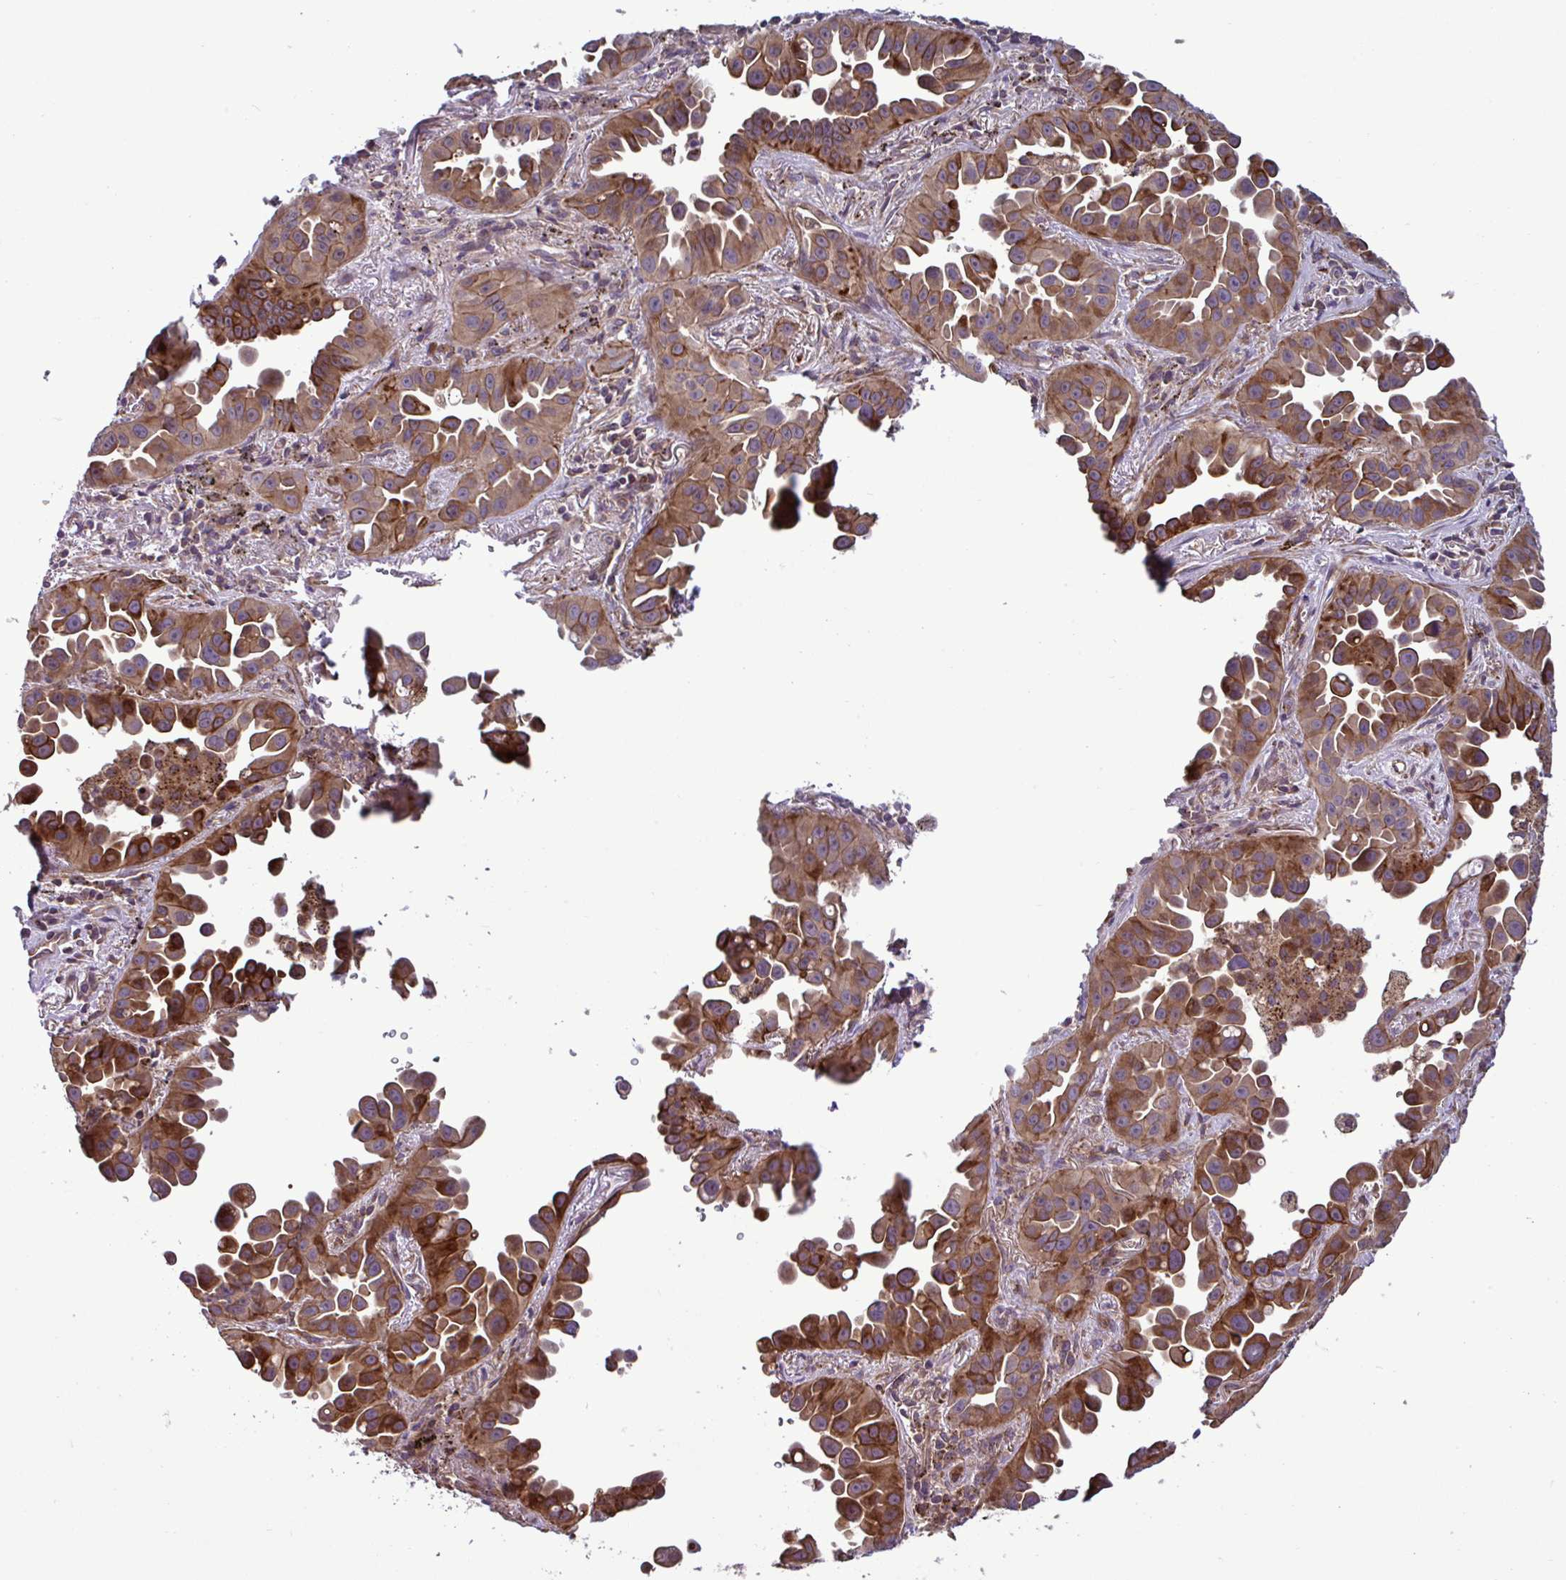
{"staining": {"intensity": "strong", "quantity": ">75%", "location": "cytoplasmic/membranous"}, "tissue": "lung cancer", "cell_type": "Tumor cells", "image_type": "cancer", "snomed": [{"axis": "morphology", "description": "Adenocarcinoma, NOS"}, {"axis": "topography", "description": "Lung"}], "caption": "A high amount of strong cytoplasmic/membranous staining is identified in approximately >75% of tumor cells in lung cancer tissue.", "gene": "GLTP", "patient": {"sex": "male", "age": 68}}